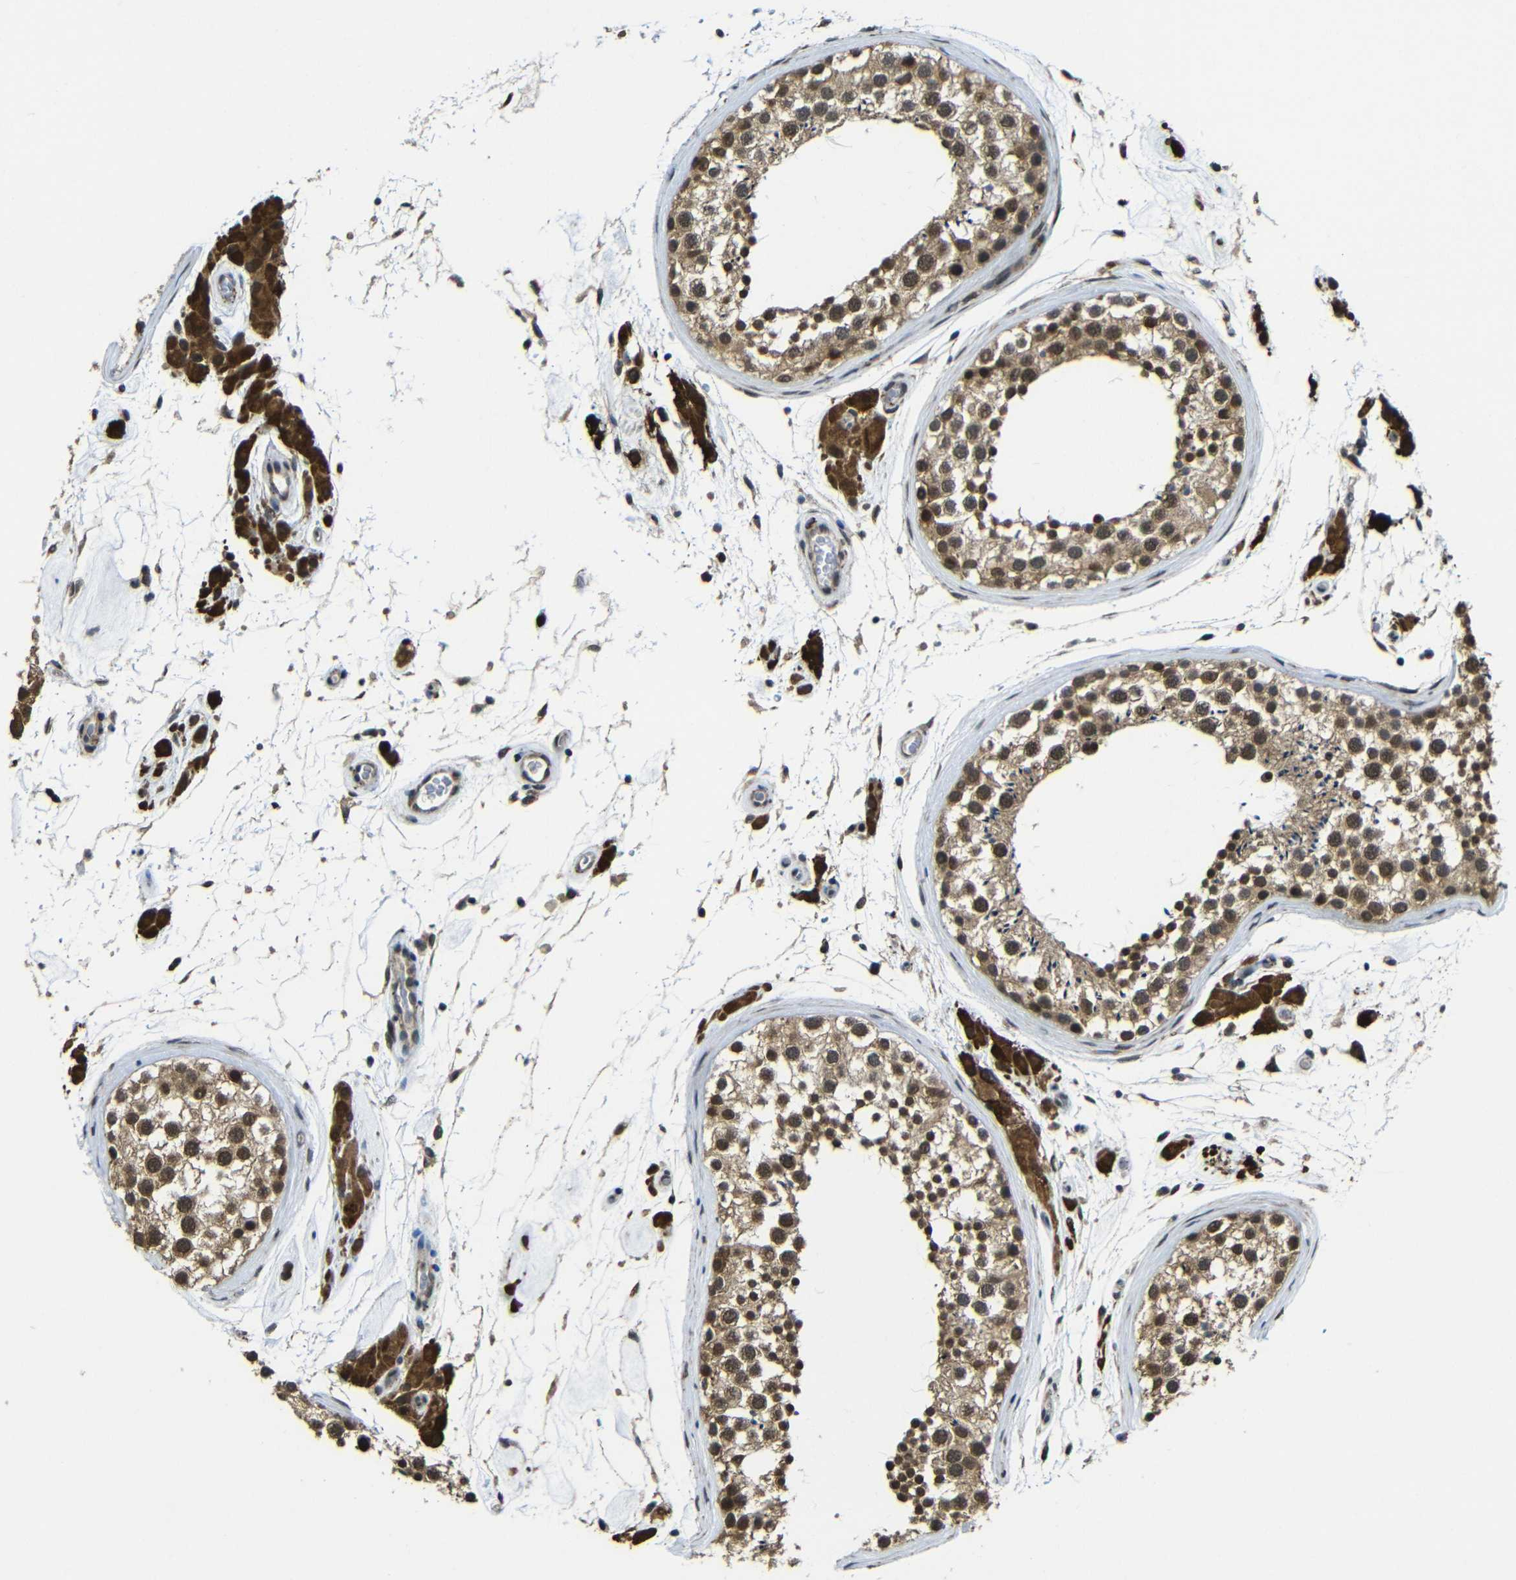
{"staining": {"intensity": "moderate", "quantity": ">75%", "location": "cytoplasmic/membranous,nuclear"}, "tissue": "testis", "cell_type": "Cells in seminiferous ducts", "image_type": "normal", "snomed": [{"axis": "morphology", "description": "Normal tissue, NOS"}, {"axis": "topography", "description": "Testis"}], "caption": "Protein staining shows moderate cytoplasmic/membranous,nuclear staining in approximately >75% of cells in seminiferous ducts in unremarkable testis. The protein of interest is shown in brown color, while the nuclei are stained blue.", "gene": "FAM172A", "patient": {"sex": "male", "age": 46}}